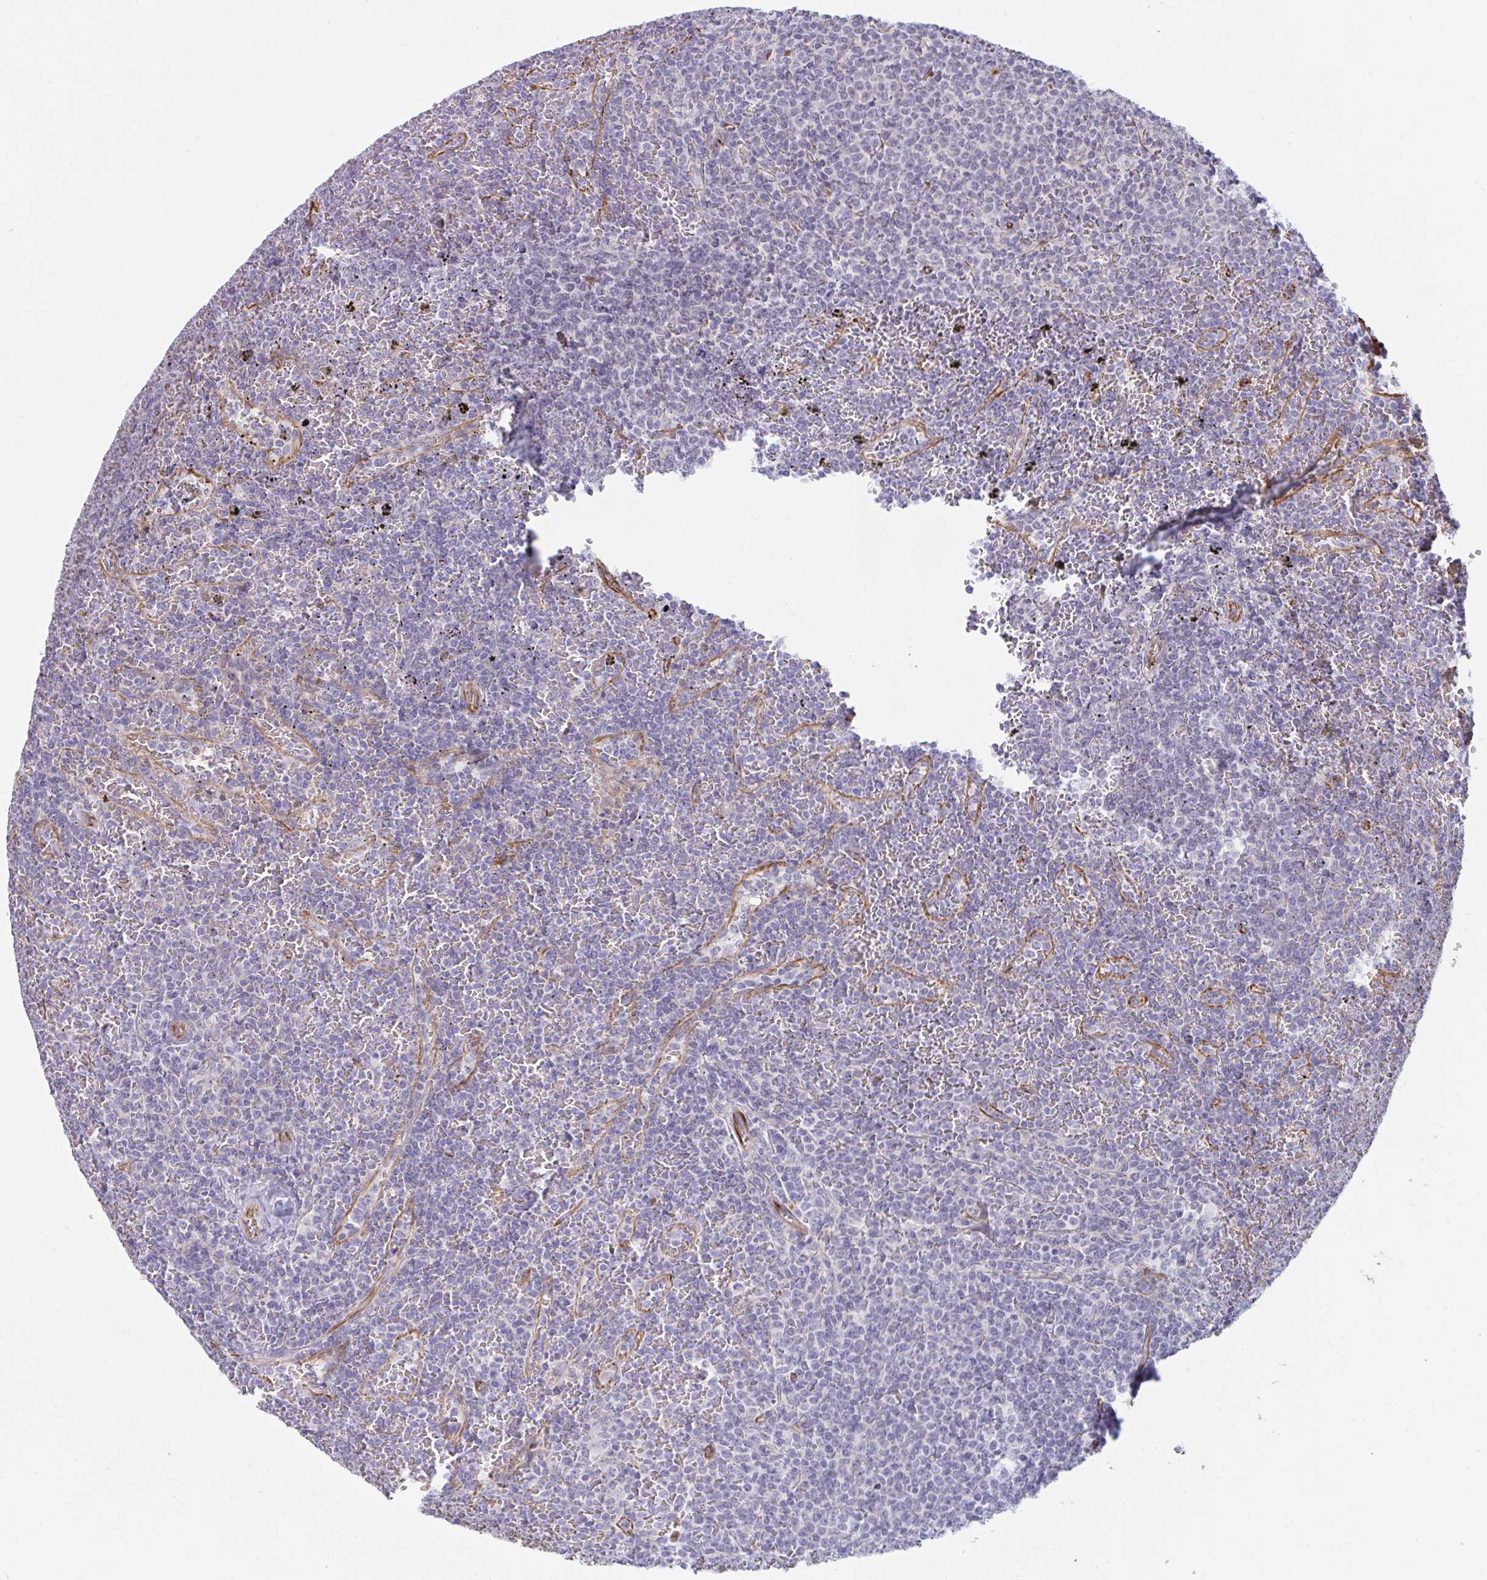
{"staining": {"intensity": "negative", "quantity": "none", "location": "none"}, "tissue": "lymphoma", "cell_type": "Tumor cells", "image_type": "cancer", "snomed": [{"axis": "morphology", "description": "Malignant lymphoma, non-Hodgkin's type, Low grade"}, {"axis": "topography", "description": "Spleen"}], "caption": "An image of human lymphoma is negative for staining in tumor cells. (DAB (3,3'-diaminobenzidine) immunohistochemistry (IHC), high magnification).", "gene": "DCBLD1", "patient": {"sex": "female", "age": 77}}